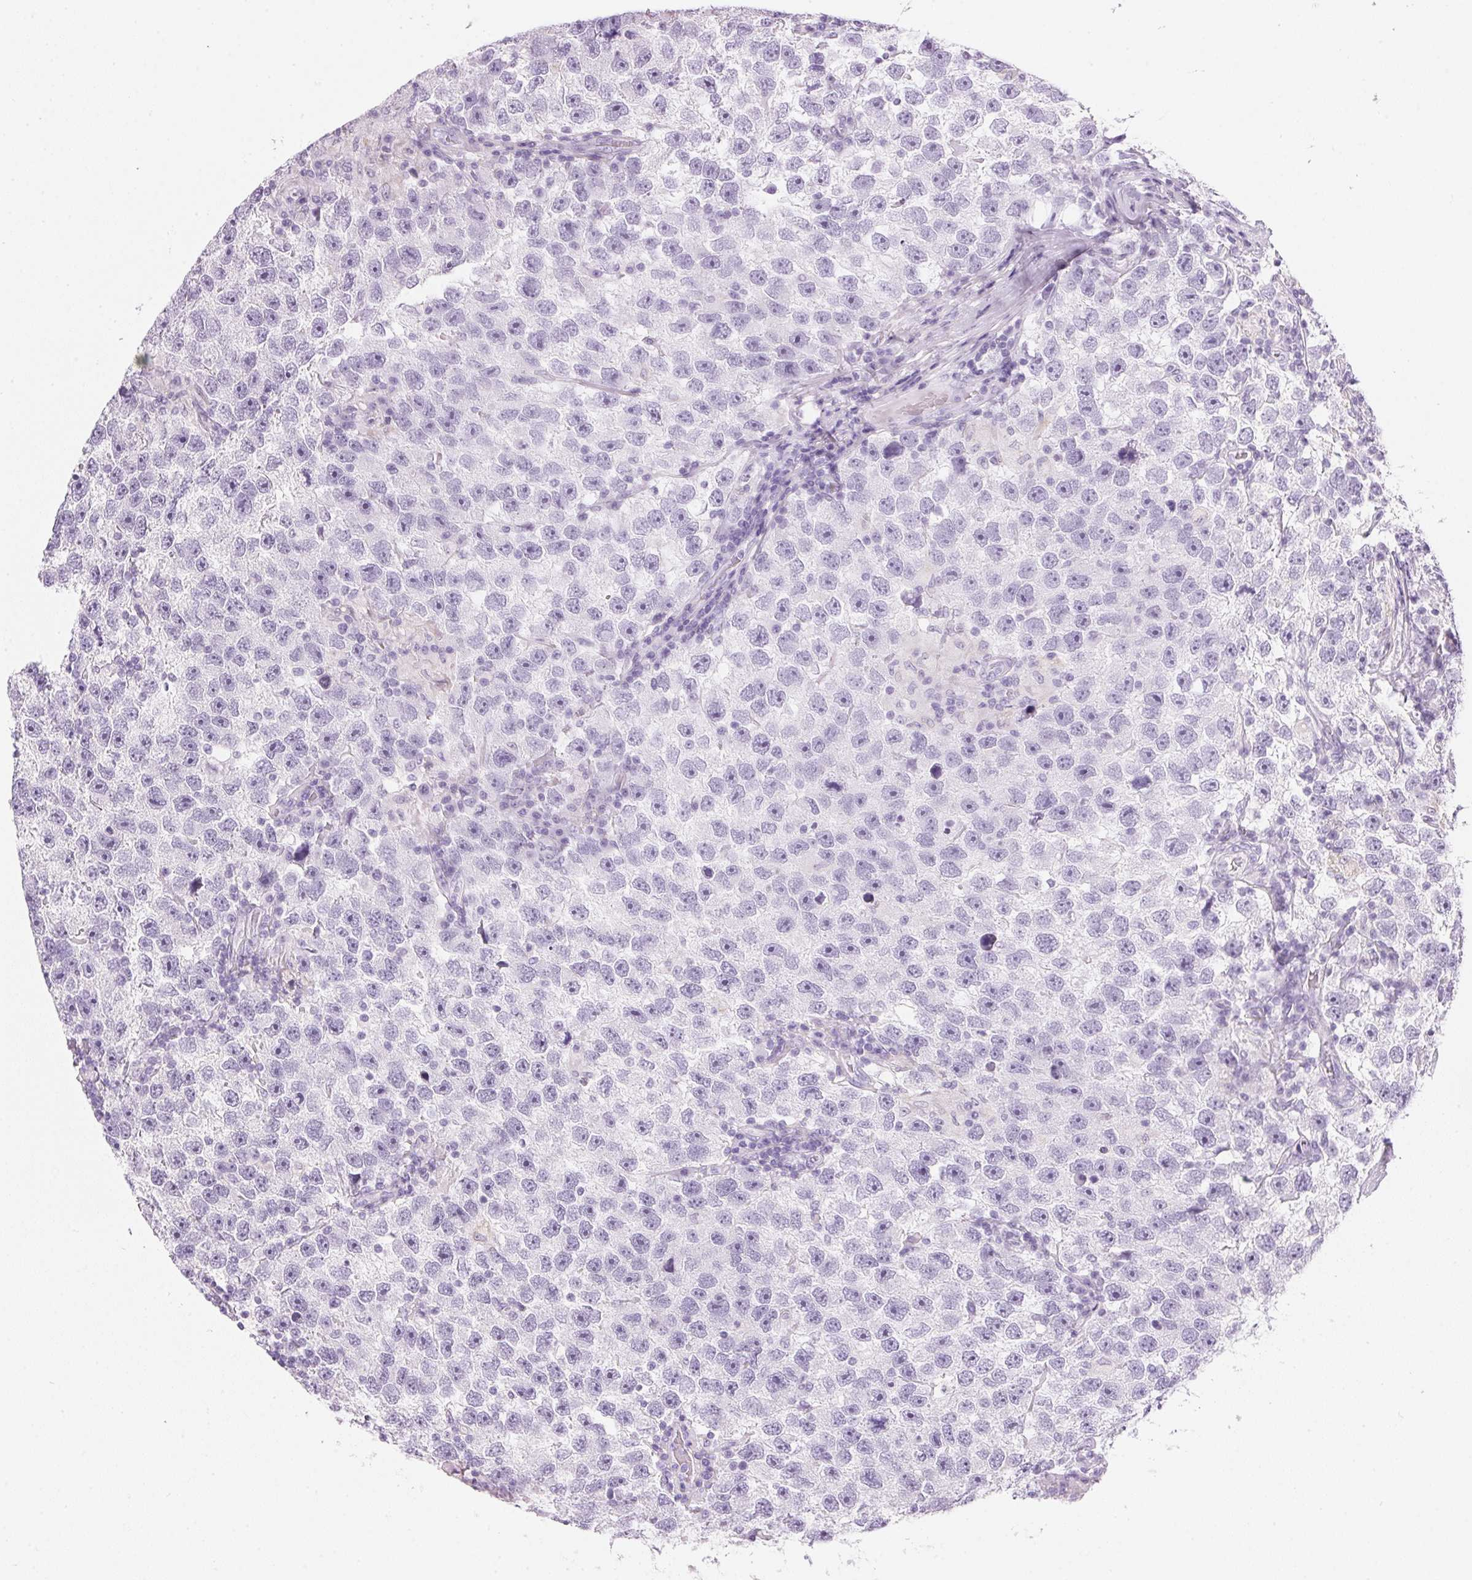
{"staining": {"intensity": "negative", "quantity": "none", "location": "none"}, "tissue": "testis cancer", "cell_type": "Tumor cells", "image_type": "cancer", "snomed": [{"axis": "morphology", "description": "Seminoma, NOS"}, {"axis": "topography", "description": "Testis"}], "caption": "IHC photomicrograph of seminoma (testis) stained for a protein (brown), which demonstrates no expression in tumor cells.", "gene": "IGFBP1", "patient": {"sex": "male", "age": 26}}